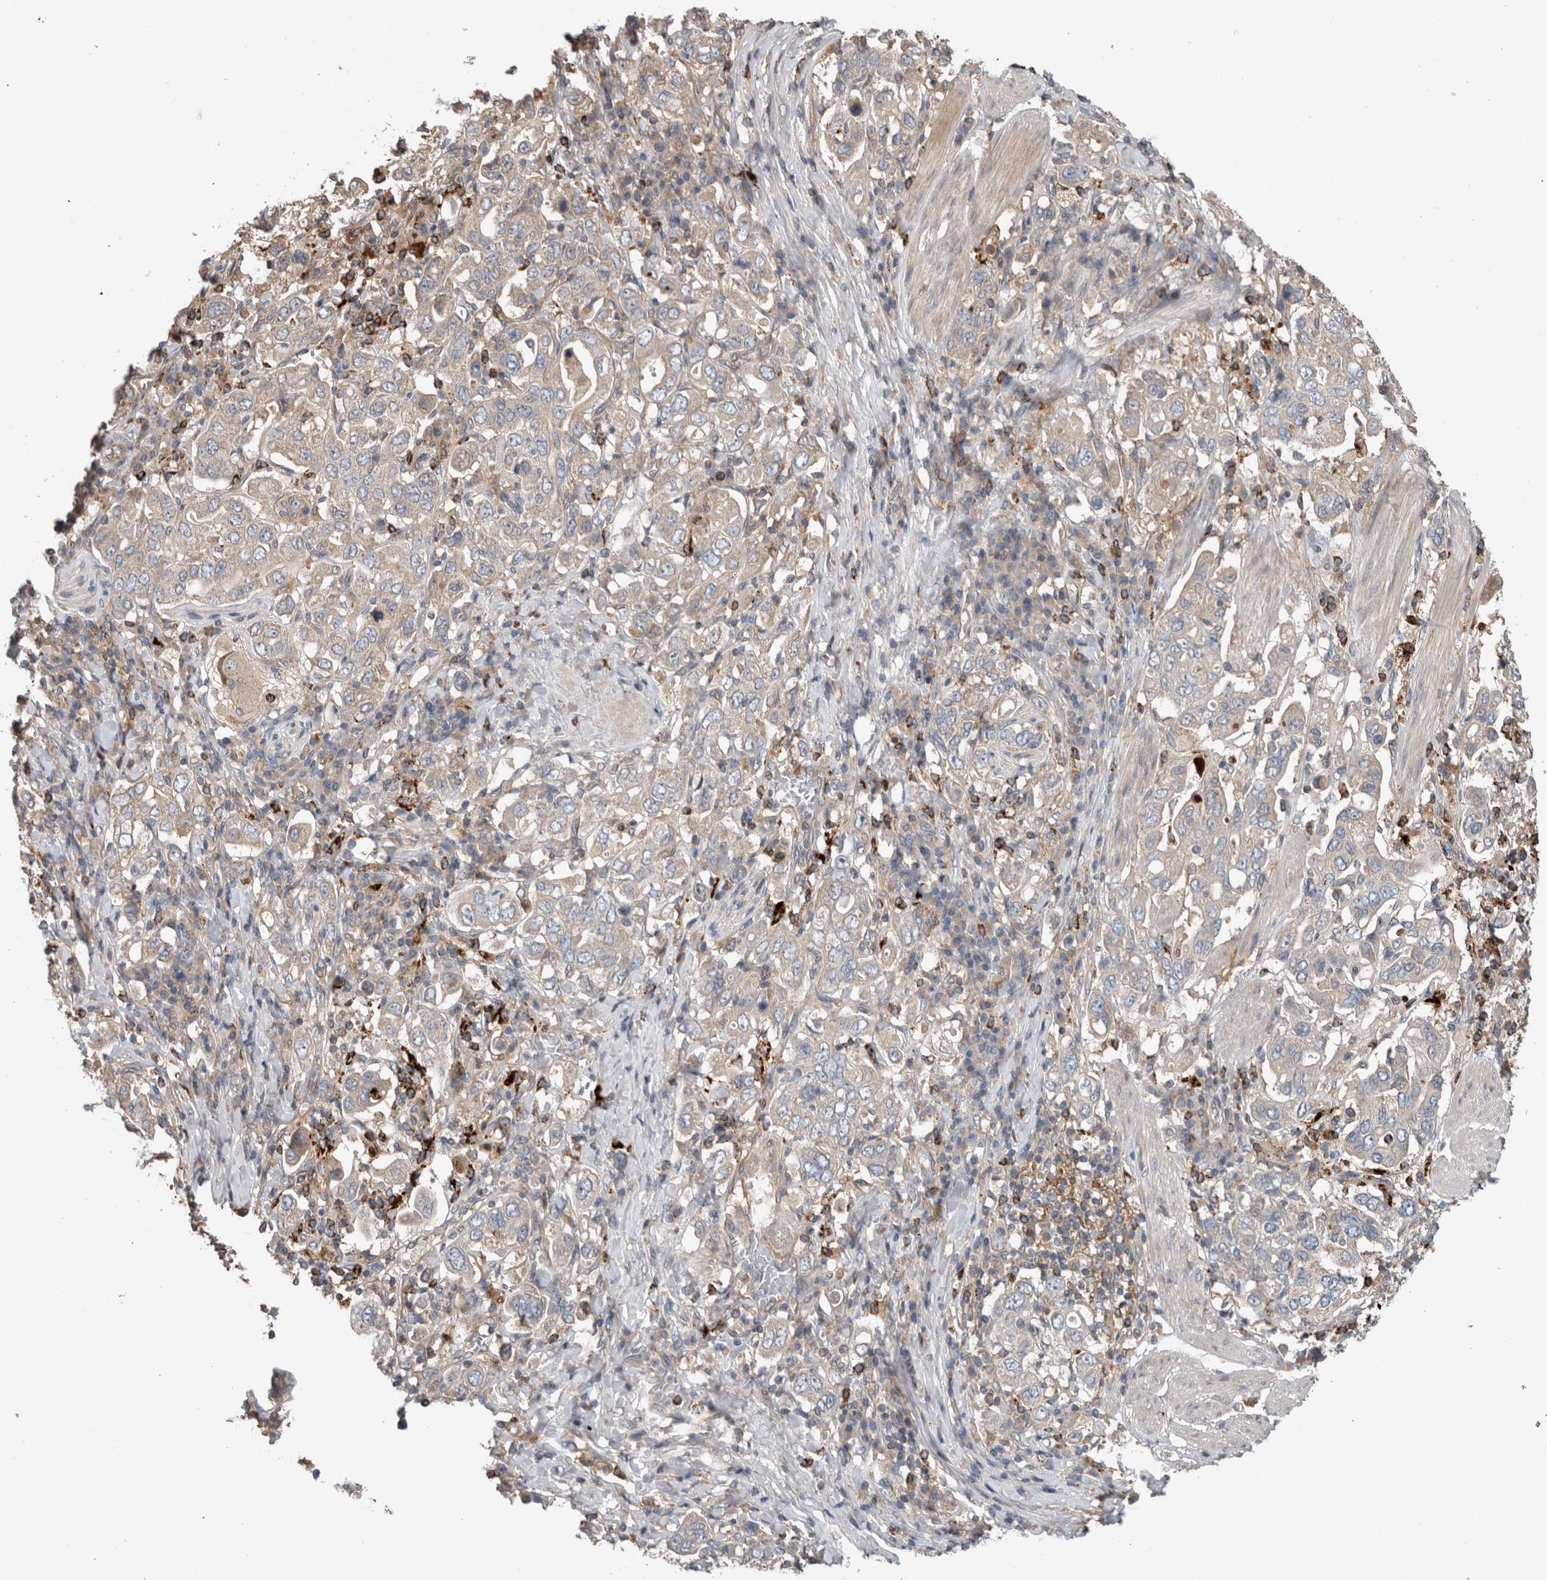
{"staining": {"intensity": "weak", "quantity": "<25%", "location": "cytoplasmic/membranous"}, "tissue": "stomach cancer", "cell_type": "Tumor cells", "image_type": "cancer", "snomed": [{"axis": "morphology", "description": "Adenocarcinoma, NOS"}, {"axis": "topography", "description": "Stomach, upper"}], "caption": "IHC photomicrograph of neoplastic tissue: human adenocarcinoma (stomach) stained with DAB demonstrates no significant protein expression in tumor cells.", "gene": "TARBP1", "patient": {"sex": "male", "age": 62}}